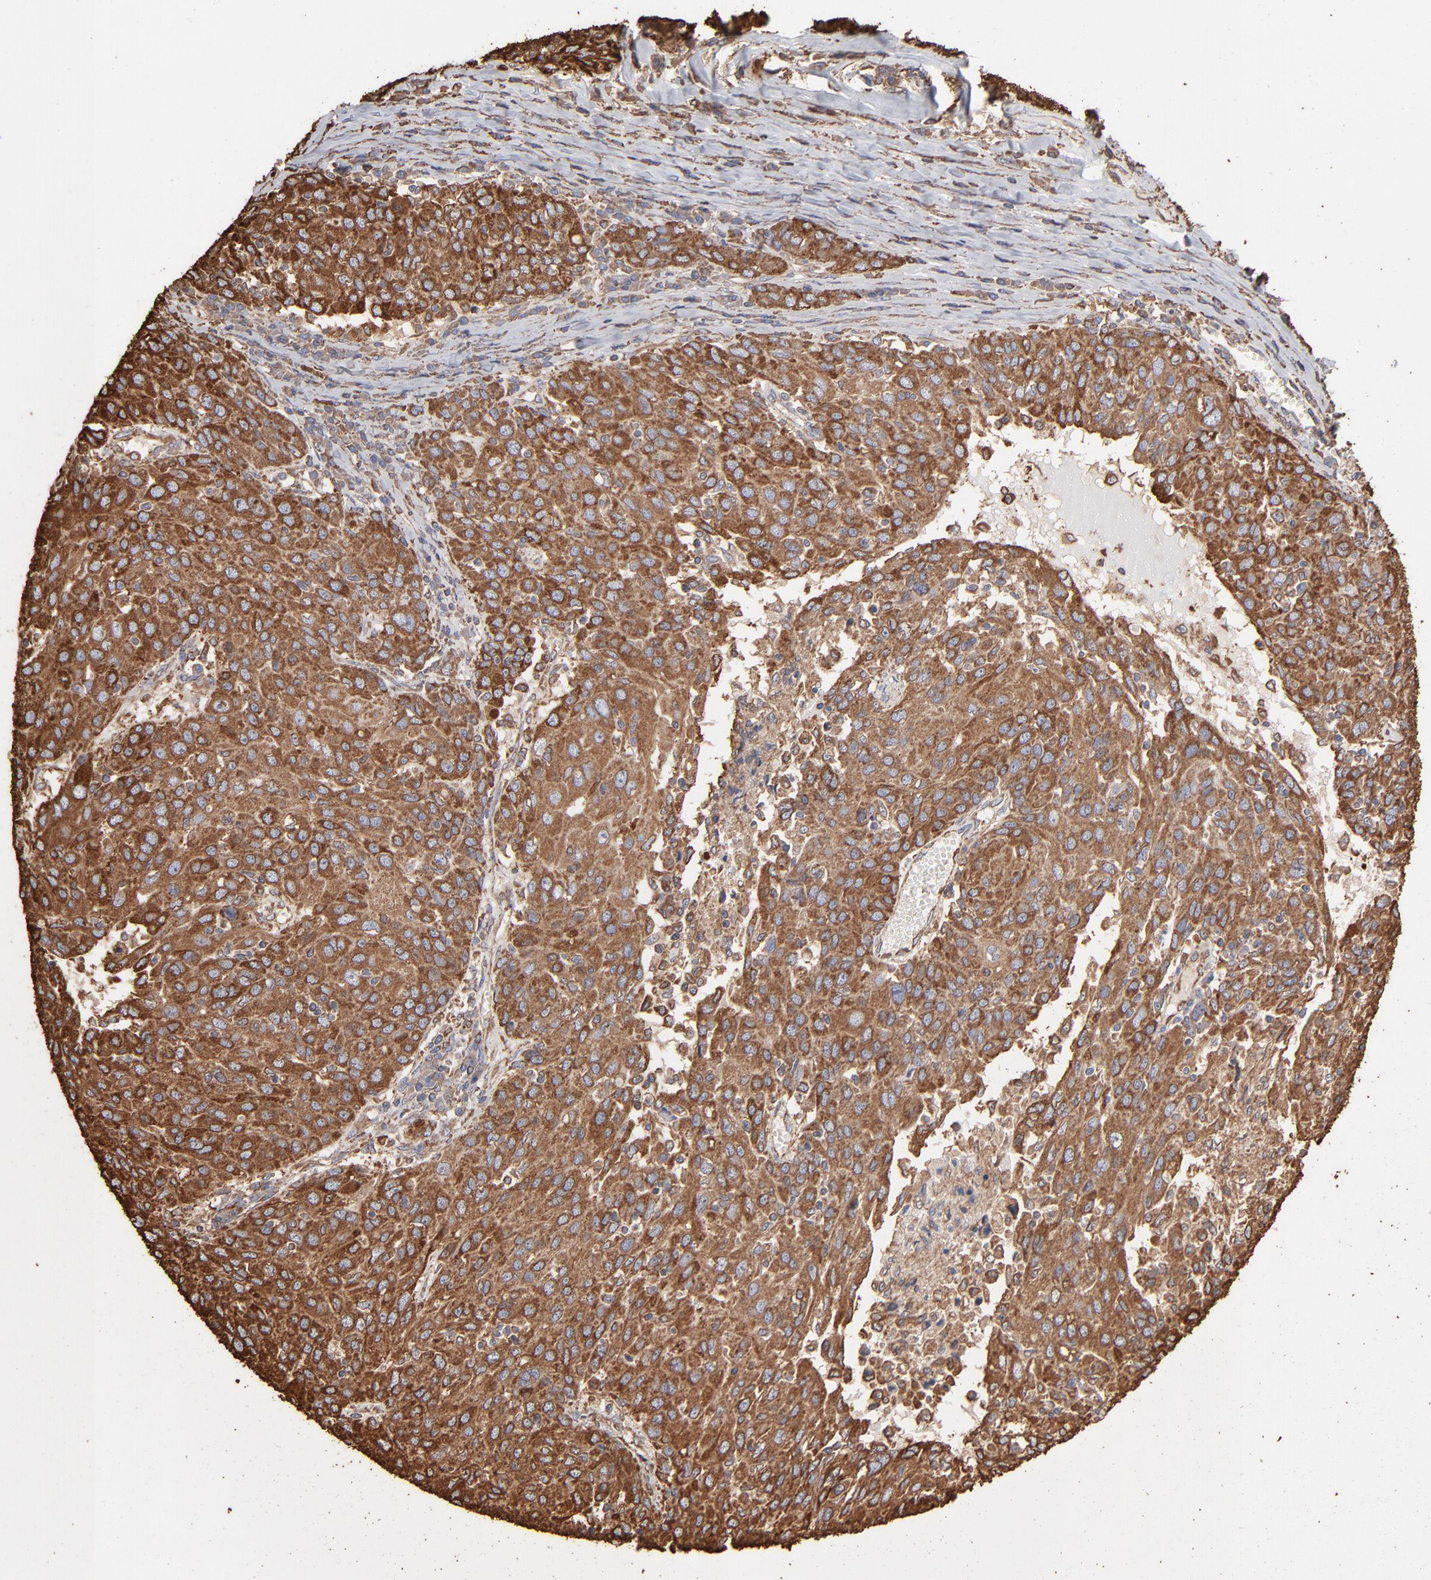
{"staining": {"intensity": "moderate", "quantity": ">75%", "location": "cytoplasmic/membranous"}, "tissue": "ovarian cancer", "cell_type": "Tumor cells", "image_type": "cancer", "snomed": [{"axis": "morphology", "description": "Carcinoma, endometroid"}, {"axis": "topography", "description": "Ovary"}], "caption": "Approximately >75% of tumor cells in ovarian endometroid carcinoma display moderate cytoplasmic/membranous protein positivity as visualized by brown immunohistochemical staining.", "gene": "PDIA3", "patient": {"sex": "female", "age": 50}}